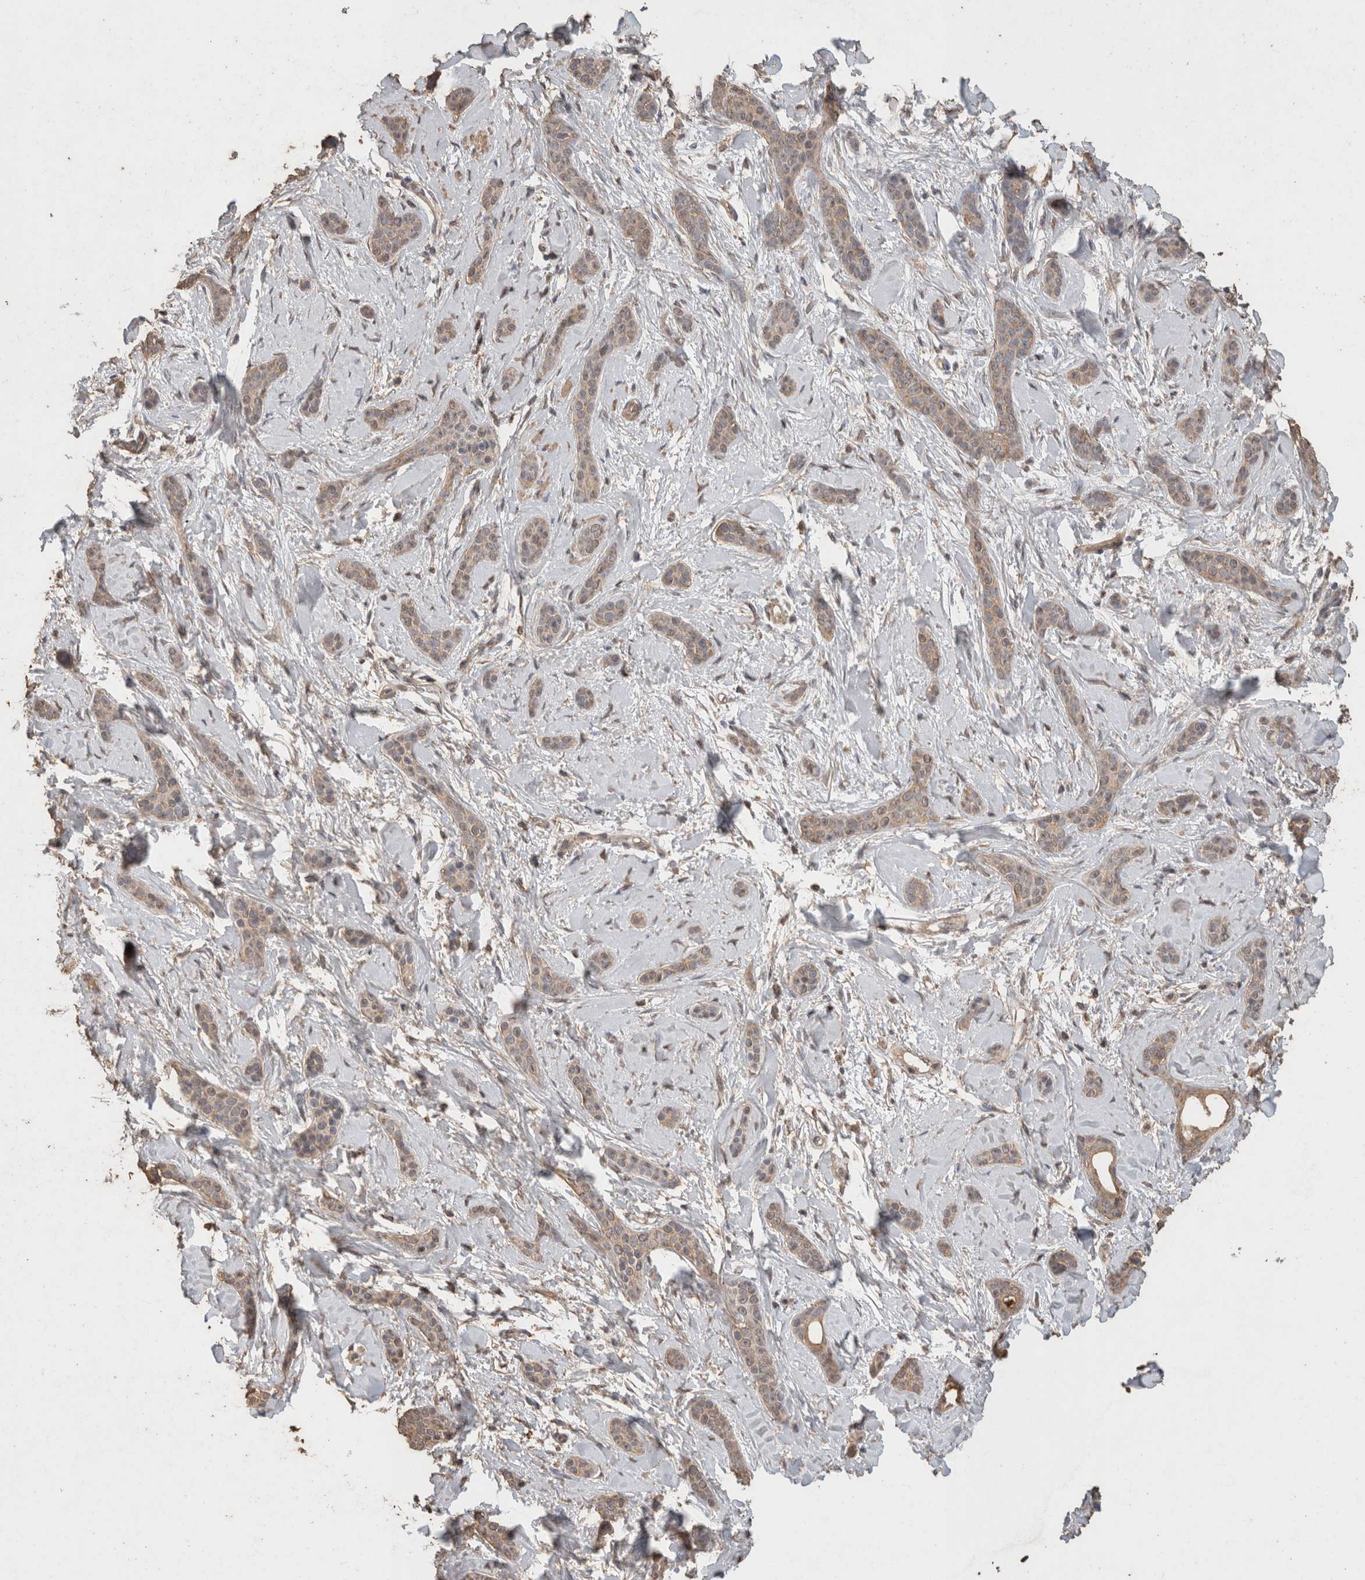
{"staining": {"intensity": "weak", "quantity": ">75%", "location": "cytoplasmic/membranous"}, "tissue": "skin cancer", "cell_type": "Tumor cells", "image_type": "cancer", "snomed": [{"axis": "morphology", "description": "Basal cell carcinoma"}, {"axis": "morphology", "description": "Adnexal tumor, benign"}, {"axis": "topography", "description": "Skin"}], "caption": "Immunohistochemical staining of skin cancer (benign adnexal tumor) shows low levels of weak cytoplasmic/membranous protein positivity in approximately >75% of tumor cells. (Brightfield microscopy of DAB IHC at high magnification).", "gene": "CX3CL1", "patient": {"sex": "female", "age": 42}}